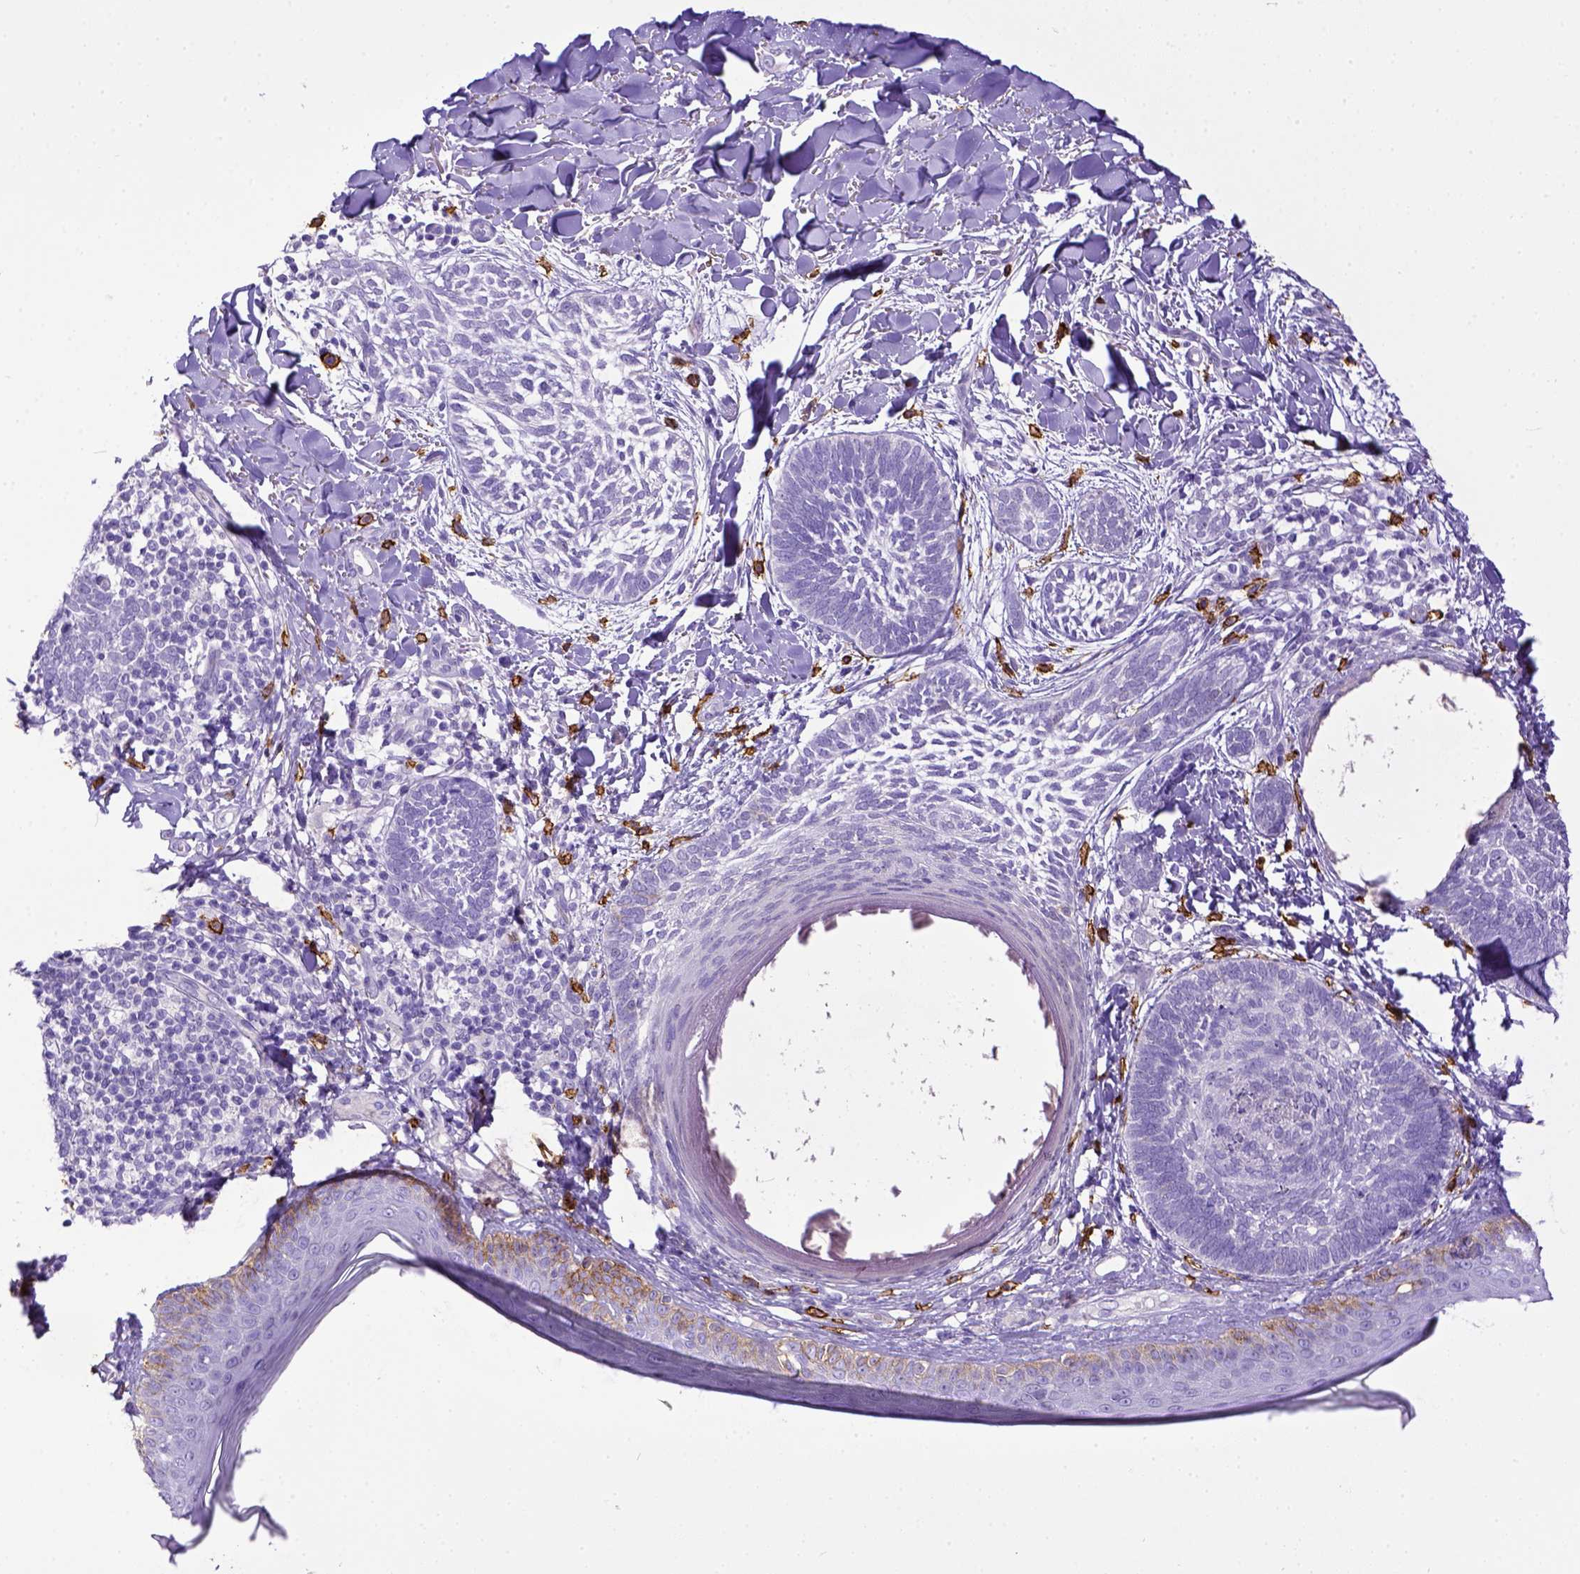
{"staining": {"intensity": "negative", "quantity": "none", "location": "none"}, "tissue": "skin cancer", "cell_type": "Tumor cells", "image_type": "cancer", "snomed": [{"axis": "morphology", "description": "Normal tissue, NOS"}, {"axis": "morphology", "description": "Basal cell carcinoma"}, {"axis": "topography", "description": "Skin"}], "caption": "Basal cell carcinoma (skin) was stained to show a protein in brown. There is no significant expression in tumor cells.", "gene": "KIT", "patient": {"sex": "male", "age": 46}}